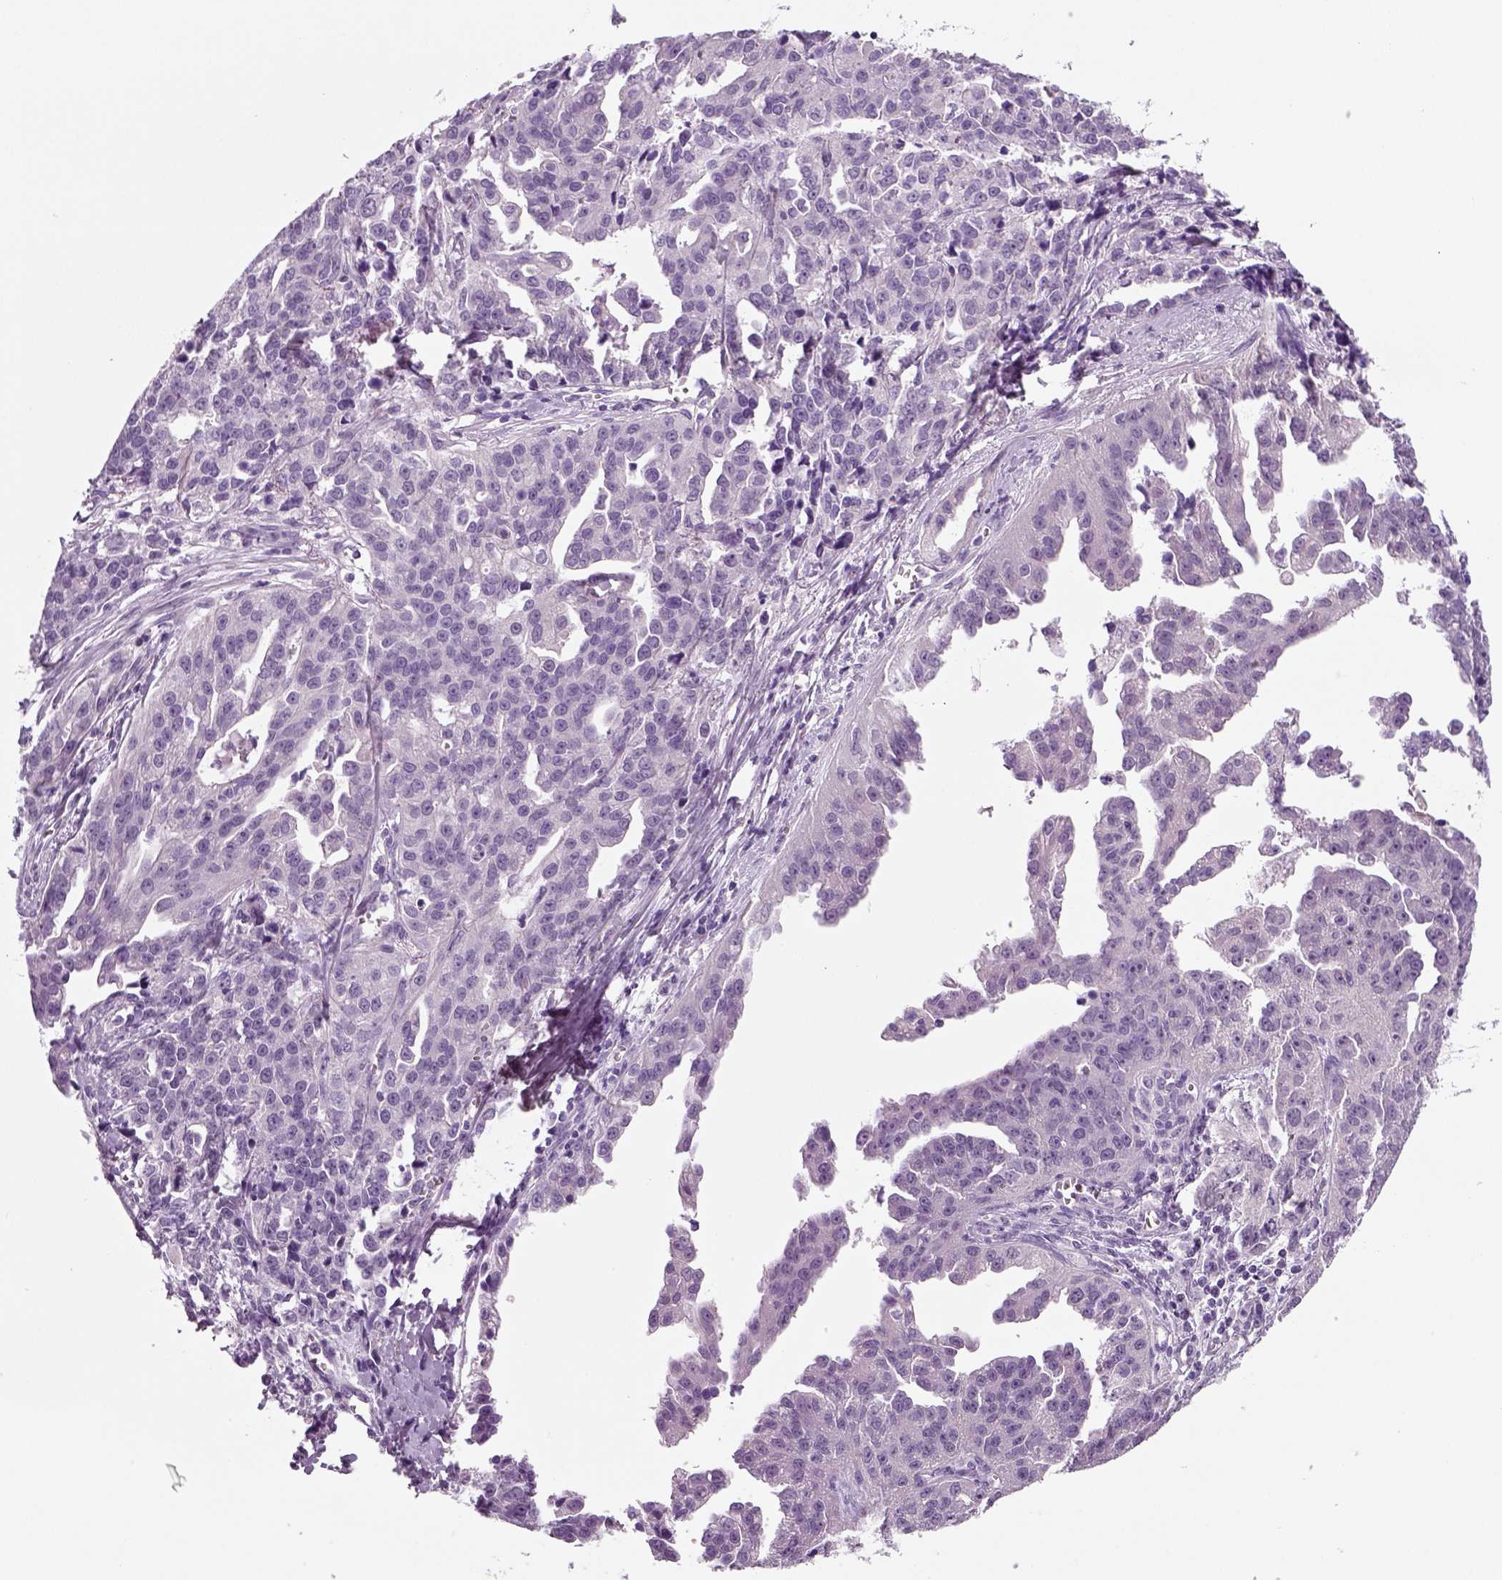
{"staining": {"intensity": "negative", "quantity": "none", "location": "none"}, "tissue": "ovarian cancer", "cell_type": "Tumor cells", "image_type": "cancer", "snomed": [{"axis": "morphology", "description": "Cystadenocarcinoma, serous, NOS"}, {"axis": "topography", "description": "Ovary"}], "caption": "An image of human serous cystadenocarcinoma (ovarian) is negative for staining in tumor cells.", "gene": "SPATA31E1", "patient": {"sex": "female", "age": 75}}